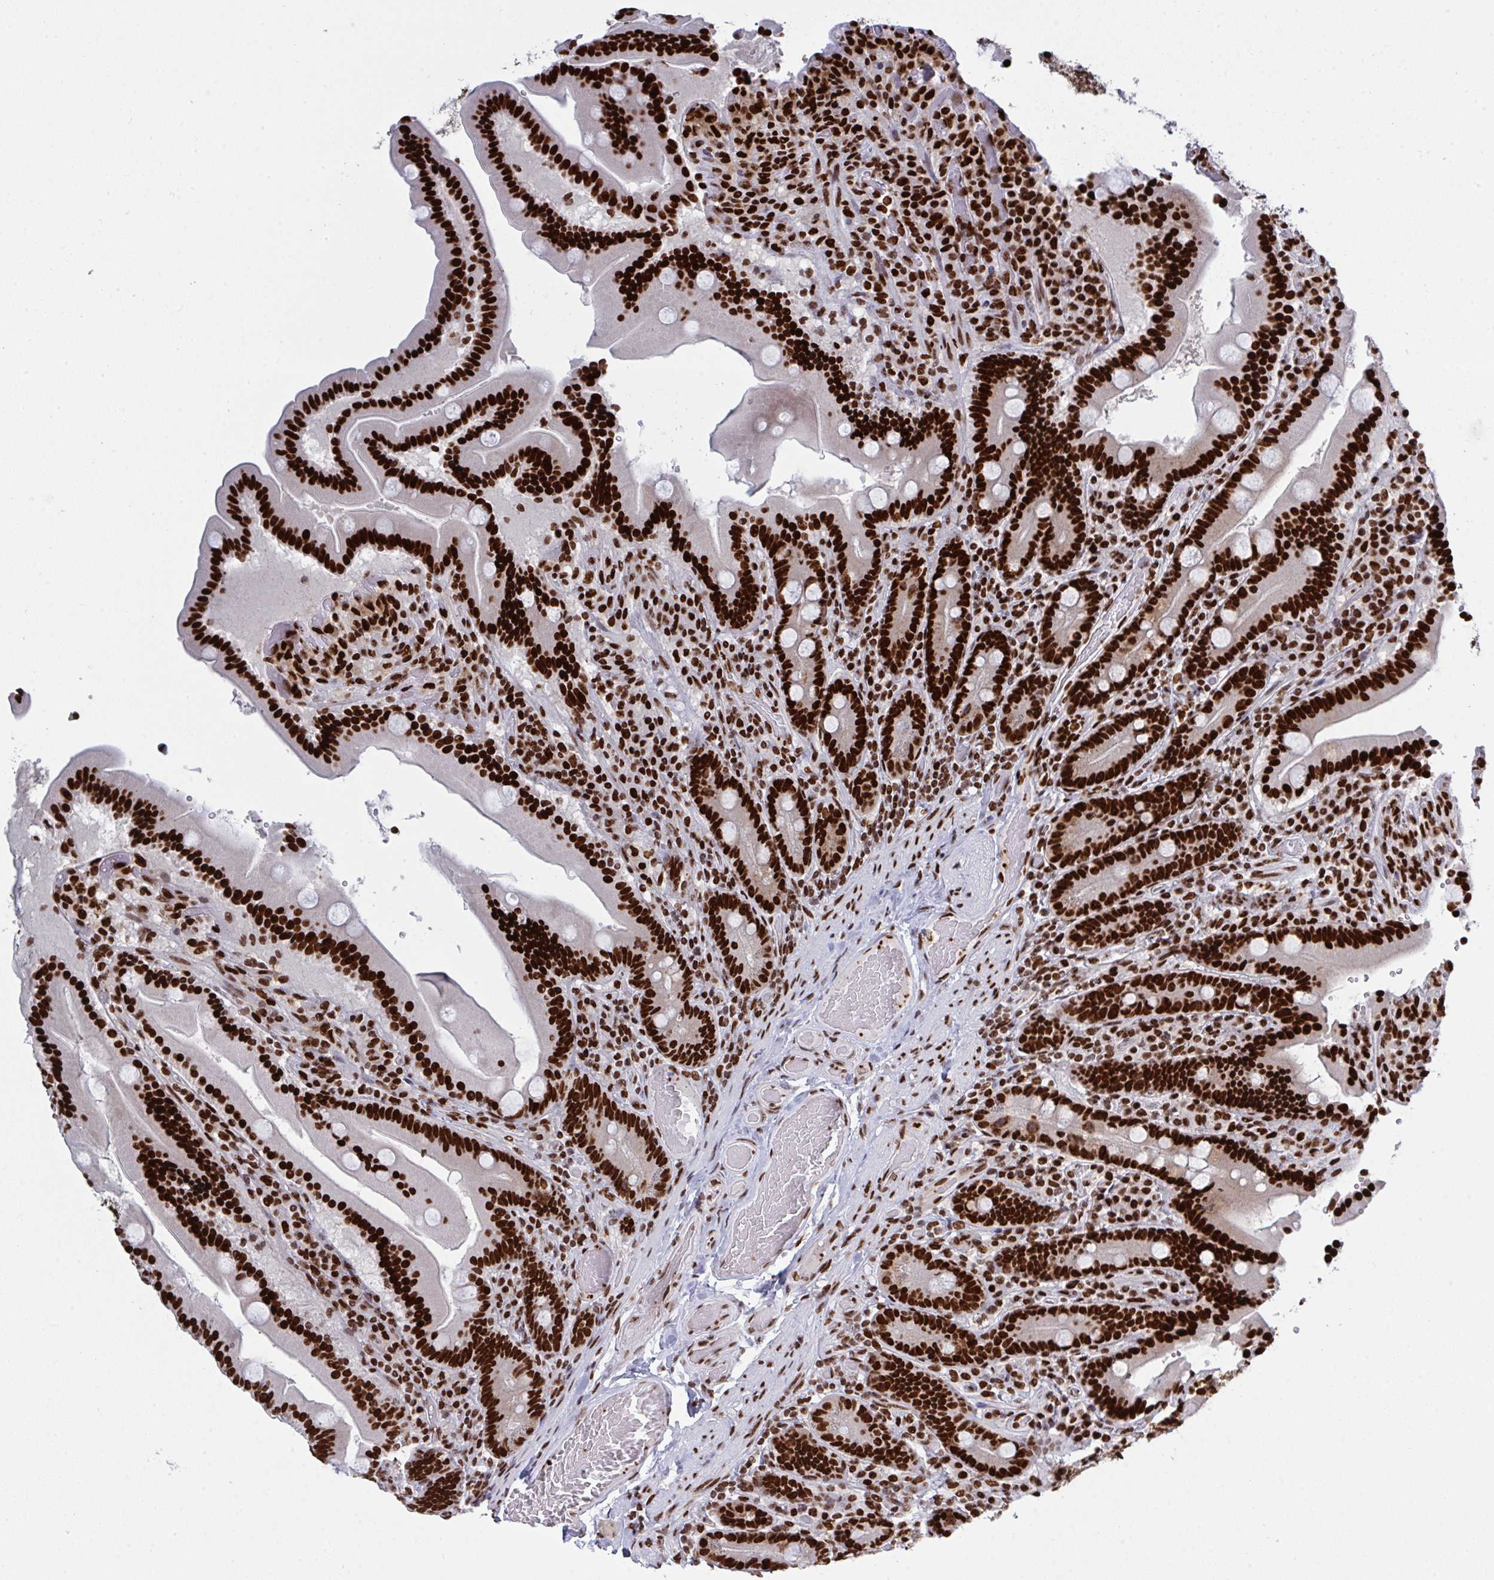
{"staining": {"intensity": "strong", "quantity": ">75%", "location": "nuclear"}, "tissue": "duodenum", "cell_type": "Glandular cells", "image_type": "normal", "snomed": [{"axis": "morphology", "description": "Normal tissue, NOS"}, {"axis": "topography", "description": "Duodenum"}], "caption": "About >75% of glandular cells in normal human duodenum demonstrate strong nuclear protein positivity as visualized by brown immunohistochemical staining.", "gene": "ZNF607", "patient": {"sex": "female", "age": 62}}